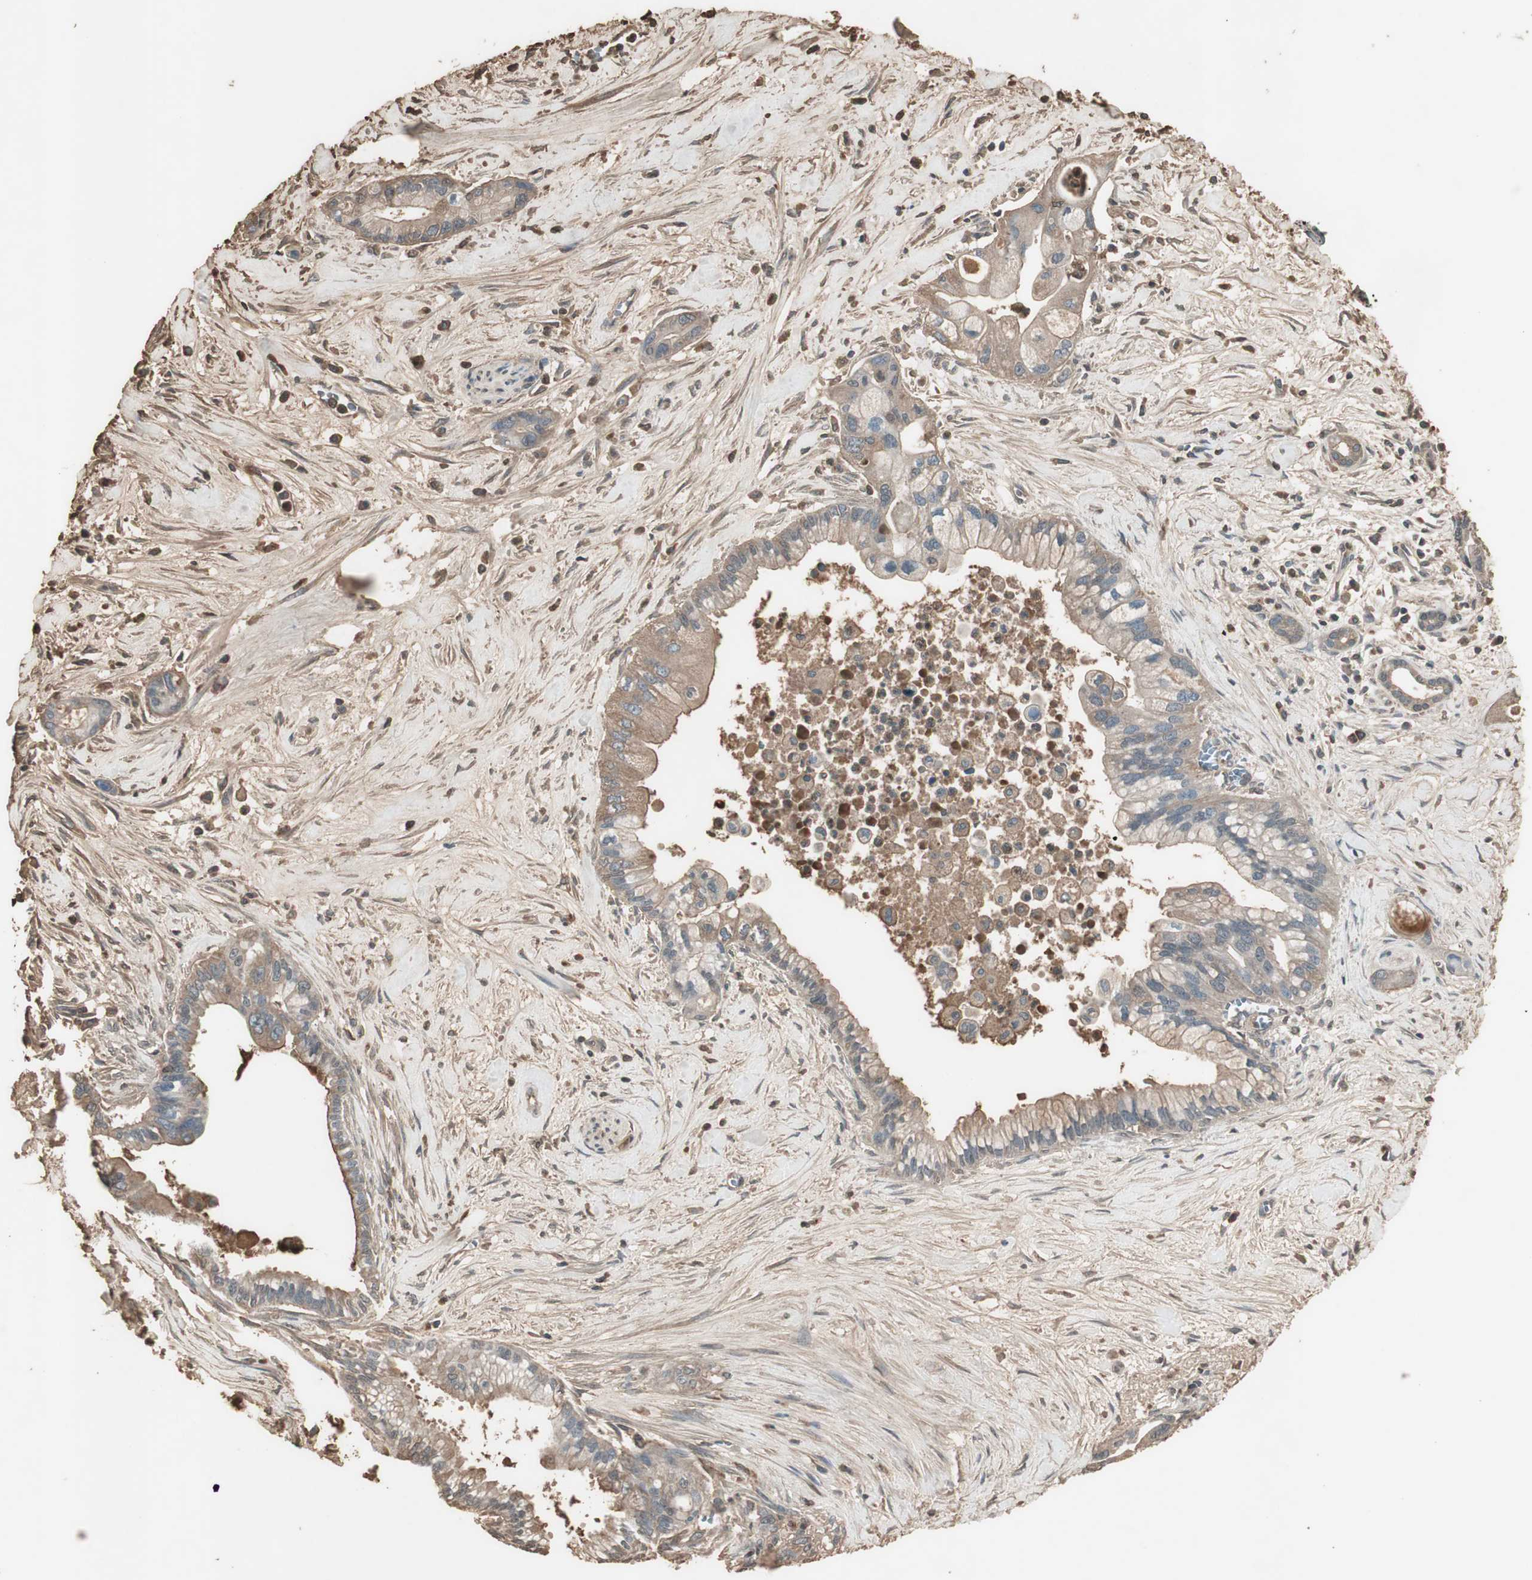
{"staining": {"intensity": "weak", "quantity": ">75%", "location": "cytoplasmic/membranous"}, "tissue": "pancreatic cancer", "cell_type": "Tumor cells", "image_type": "cancer", "snomed": [{"axis": "morphology", "description": "Adenocarcinoma, NOS"}, {"axis": "topography", "description": "Pancreas"}], "caption": "Protein expression analysis of pancreatic cancer (adenocarcinoma) displays weak cytoplasmic/membranous expression in about >75% of tumor cells.", "gene": "MMP14", "patient": {"sex": "male", "age": 70}}